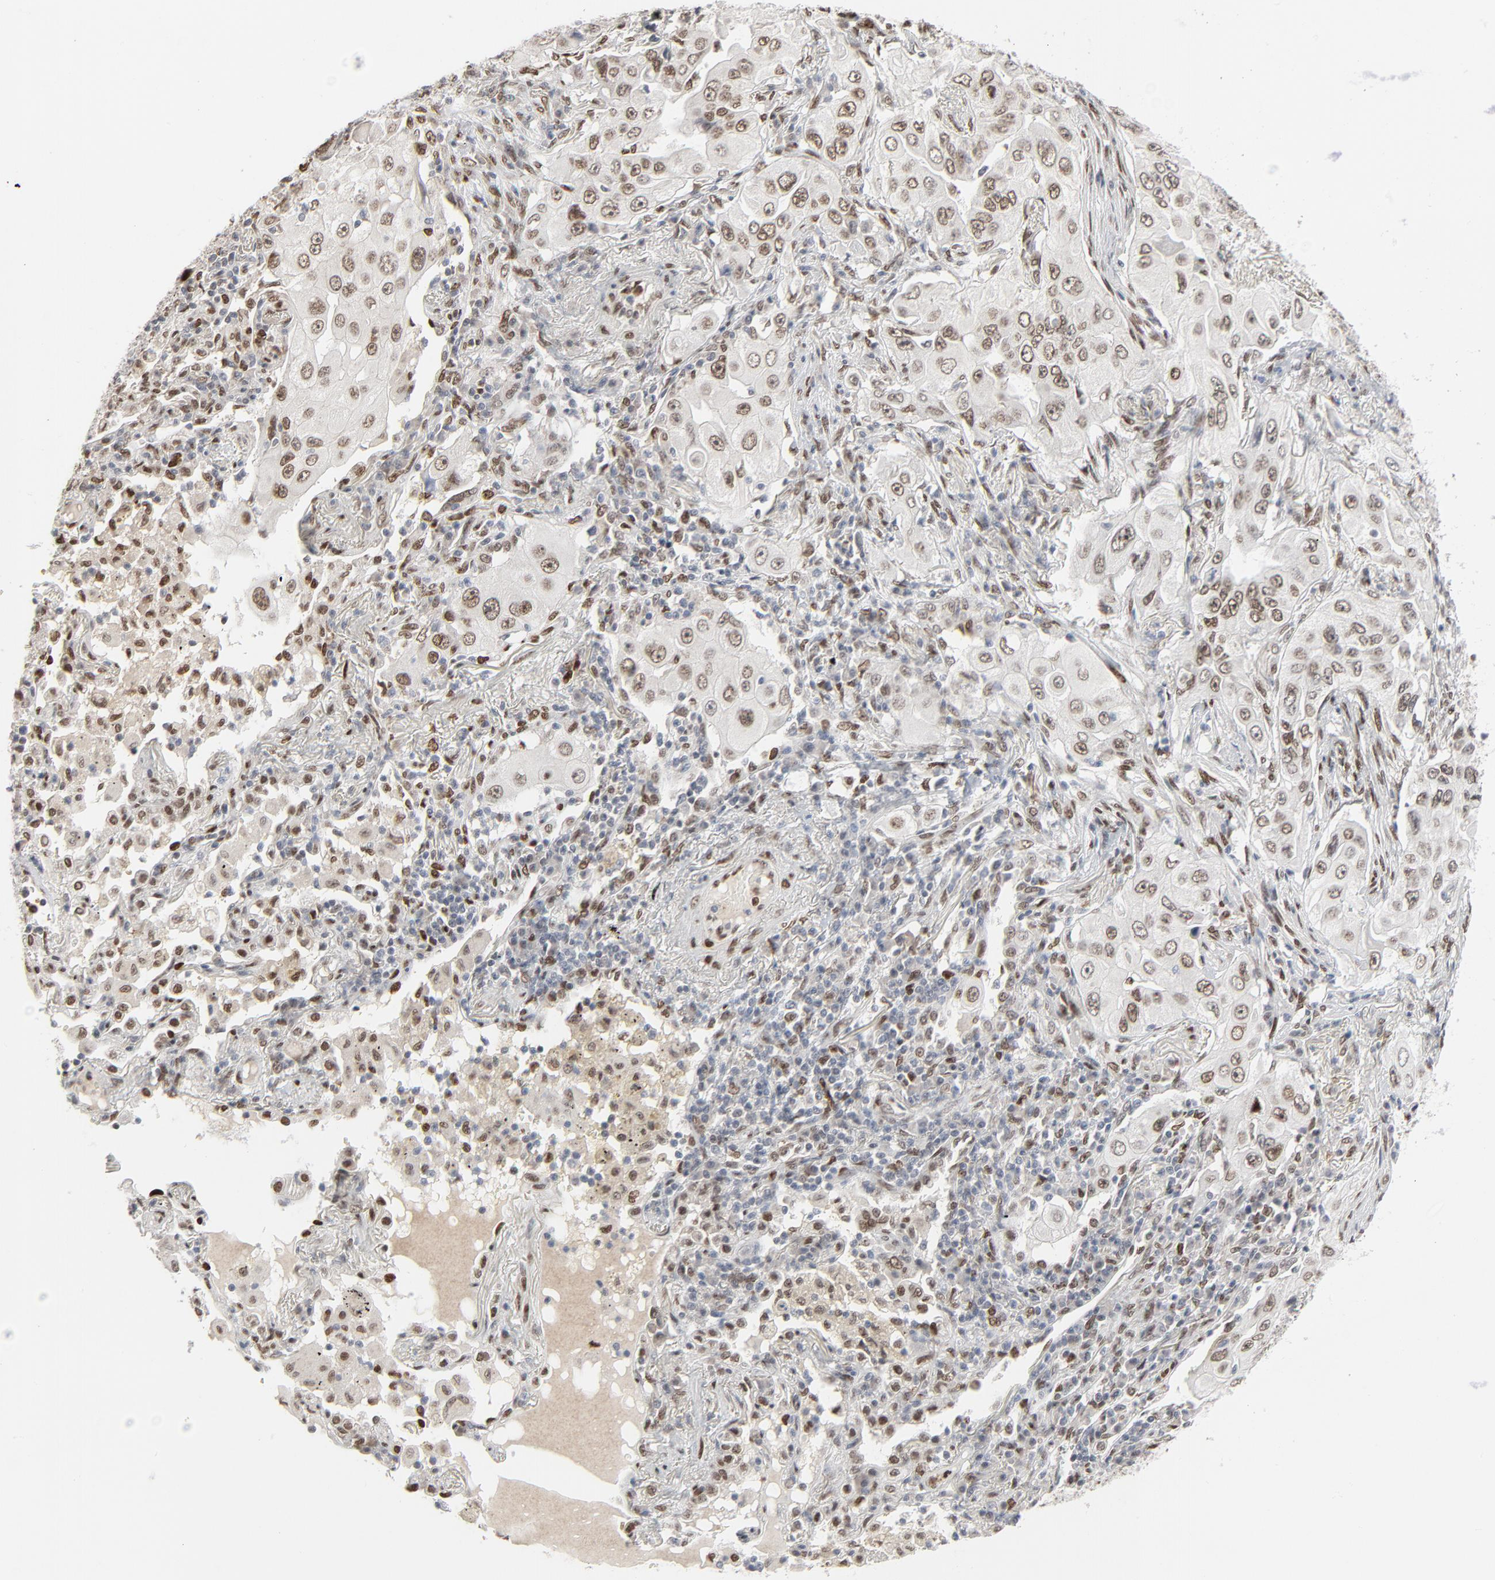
{"staining": {"intensity": "moderate", "quantity": ">75%", "location": "nuclear"}, "tissue": "lung cancer", "cell_type": "Tumor cells", "image_type": "cancer", "snomed": [{"axis": "morphology", "description": "Adenocarcinoma, NOS"}, {"axis": "topography", "description": "Lung"}], "caption": "Moderate nuclear positivity is present in approximately >75% of tumor cells in lung cancer.", "gene": "CUX1", "patient": {"sex": "male", "age": 84}}